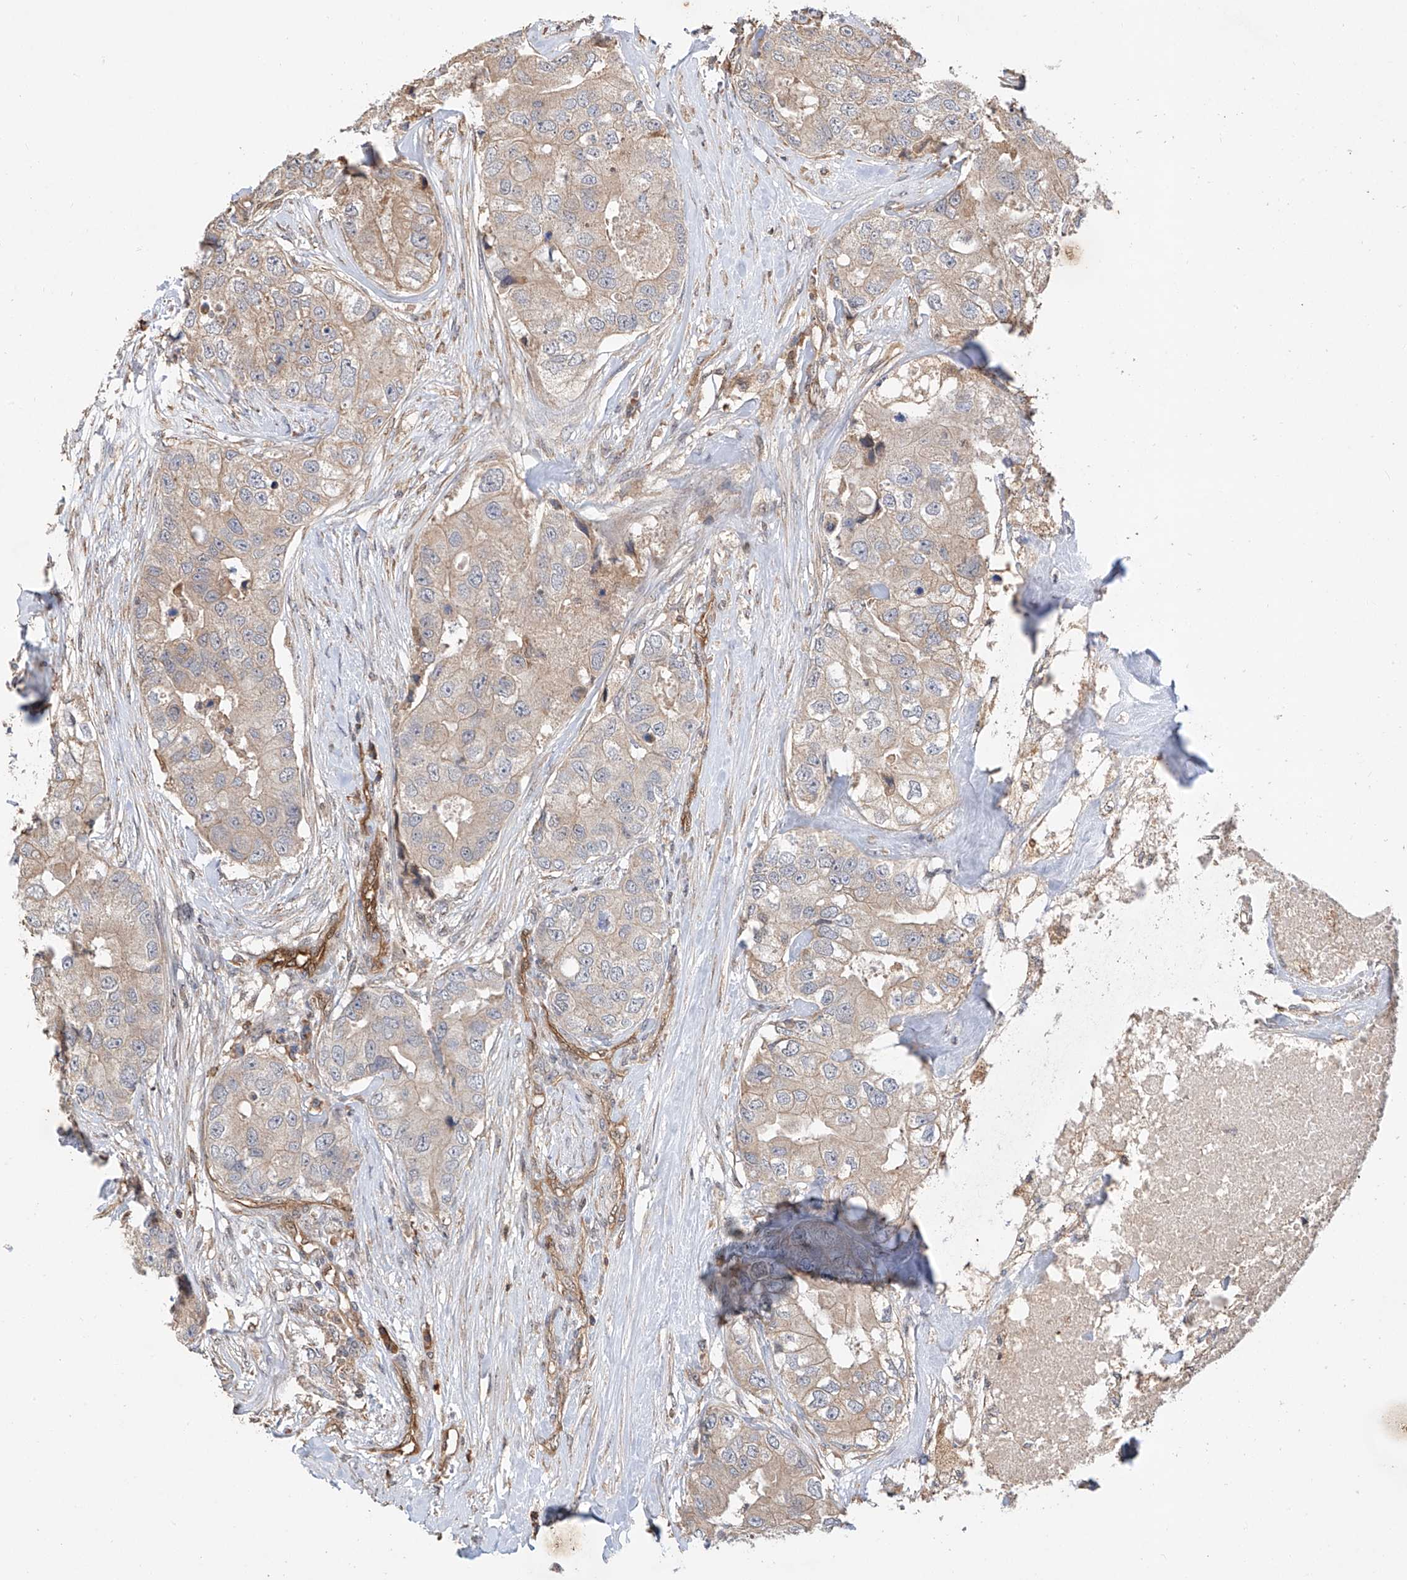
{"staining": {"intensity": "weak", "quantity": ">75%", "location": "cytoplasmic/membranous"}, "tissue": "breast cancer", "cell_type": "Tumor cells", "image_type": "cancer", "snomed": [{"axis": "morphology", "description": "Duct carcinoma"}, {"axis": "topography", "description": "Breast"}], "caption": "This is a histology image of IHC staining of breast intraductal carcinoma, which shows weak positivity in the cytoplasmic/membranous of tumor cells.", "gene": "RILPL2", "patient": {"sex": "female", "age": 62}}